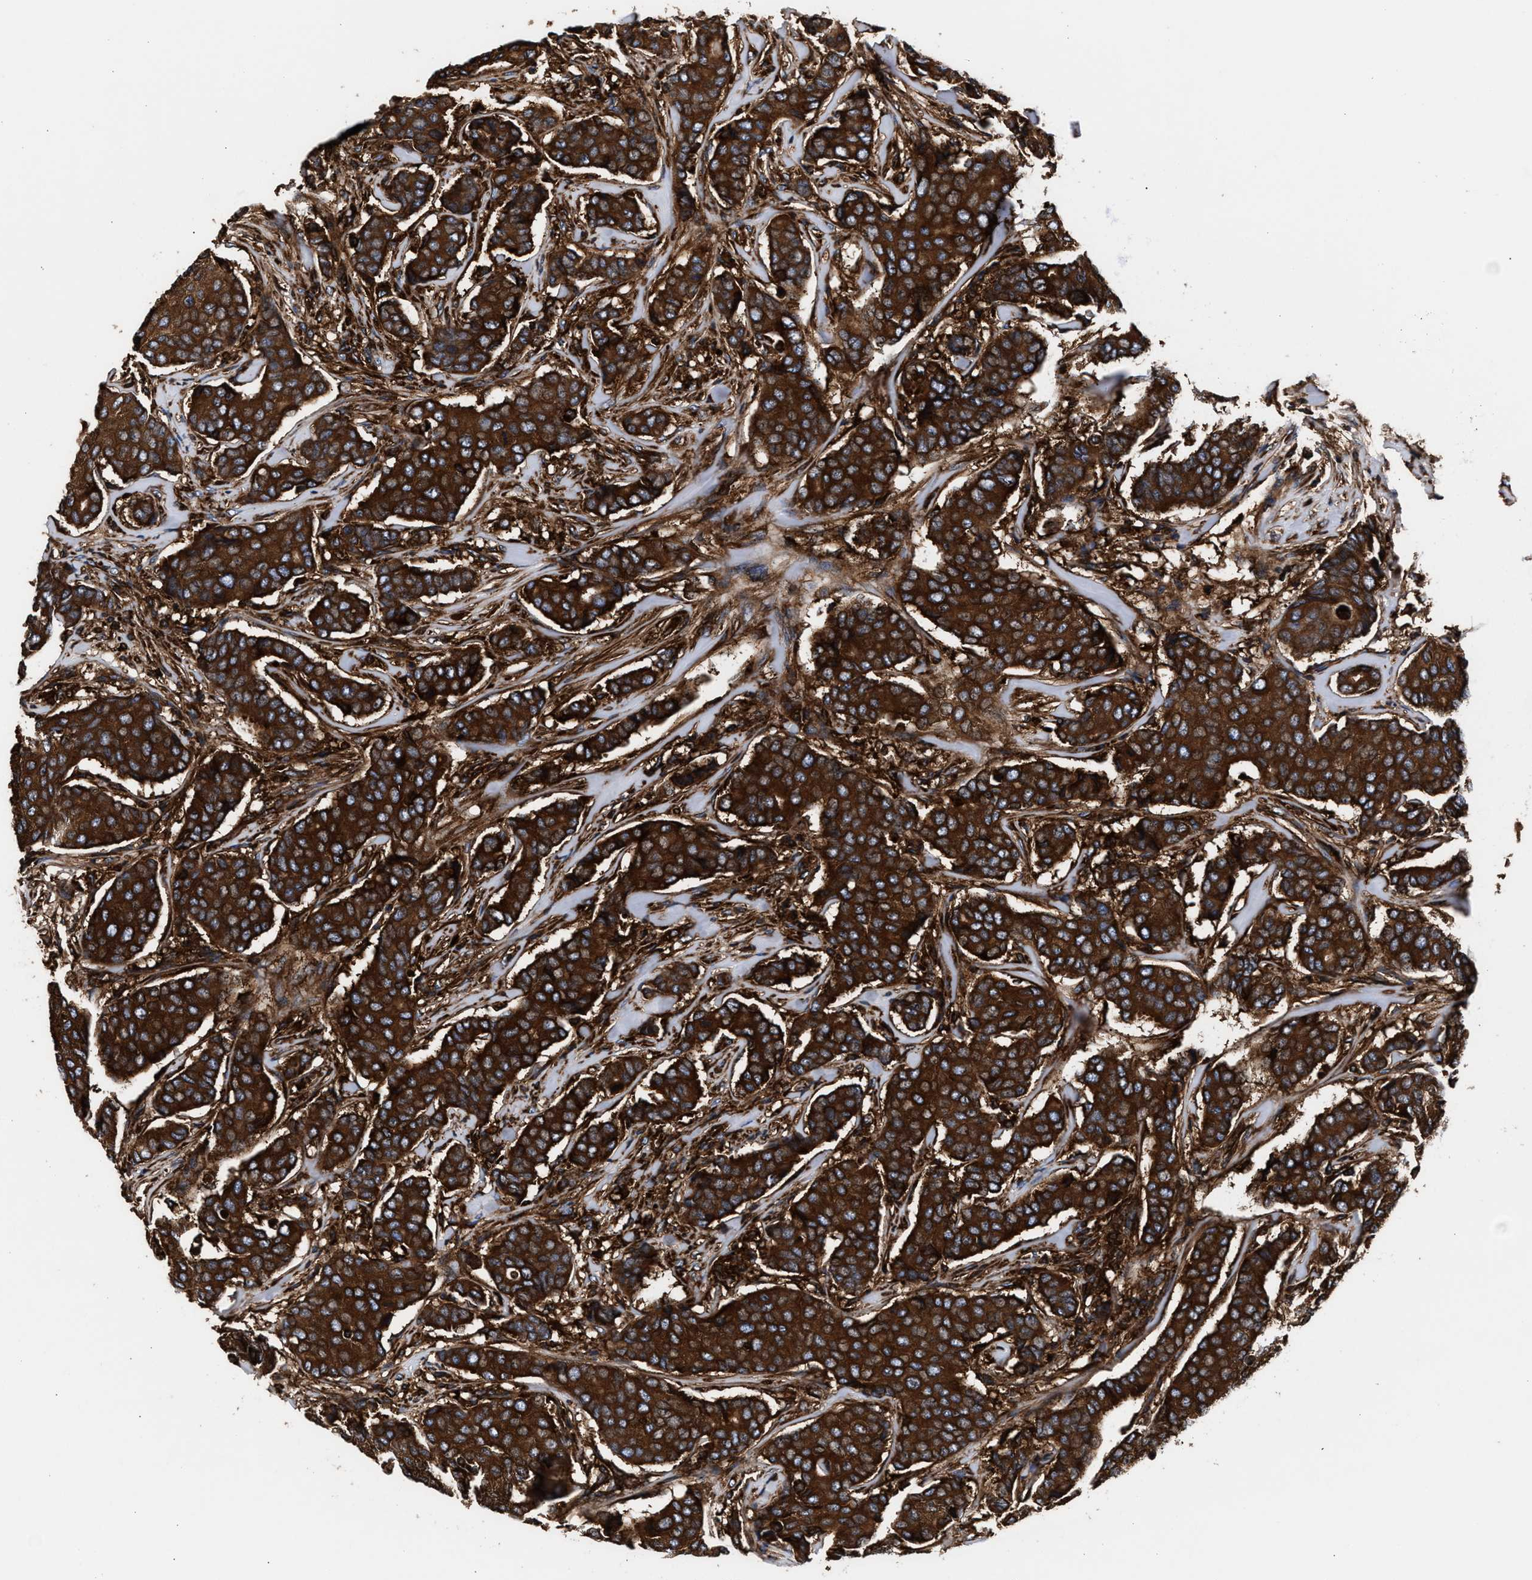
{"staining": {"intensity": "strong", "quantity": ">75%", "location": "cytoplasmic/membranous"}, "tissue": "breast cancer", "cell_type": "Tumor cells", "image_type": "cancer", "snomed": [{"axis": "morphology", "description": "Duct carcinoma"}, {"axis": "topography", "description": "Breast"}], "caption": "Breast cancer (infiltrating ductal carcinoma) stained with IHC shows strong cytoplasmic/membranous staining in about >75% of tumor cells.", "gene": "KYAT1", "patient": {"sex": "female", "age": 75}}